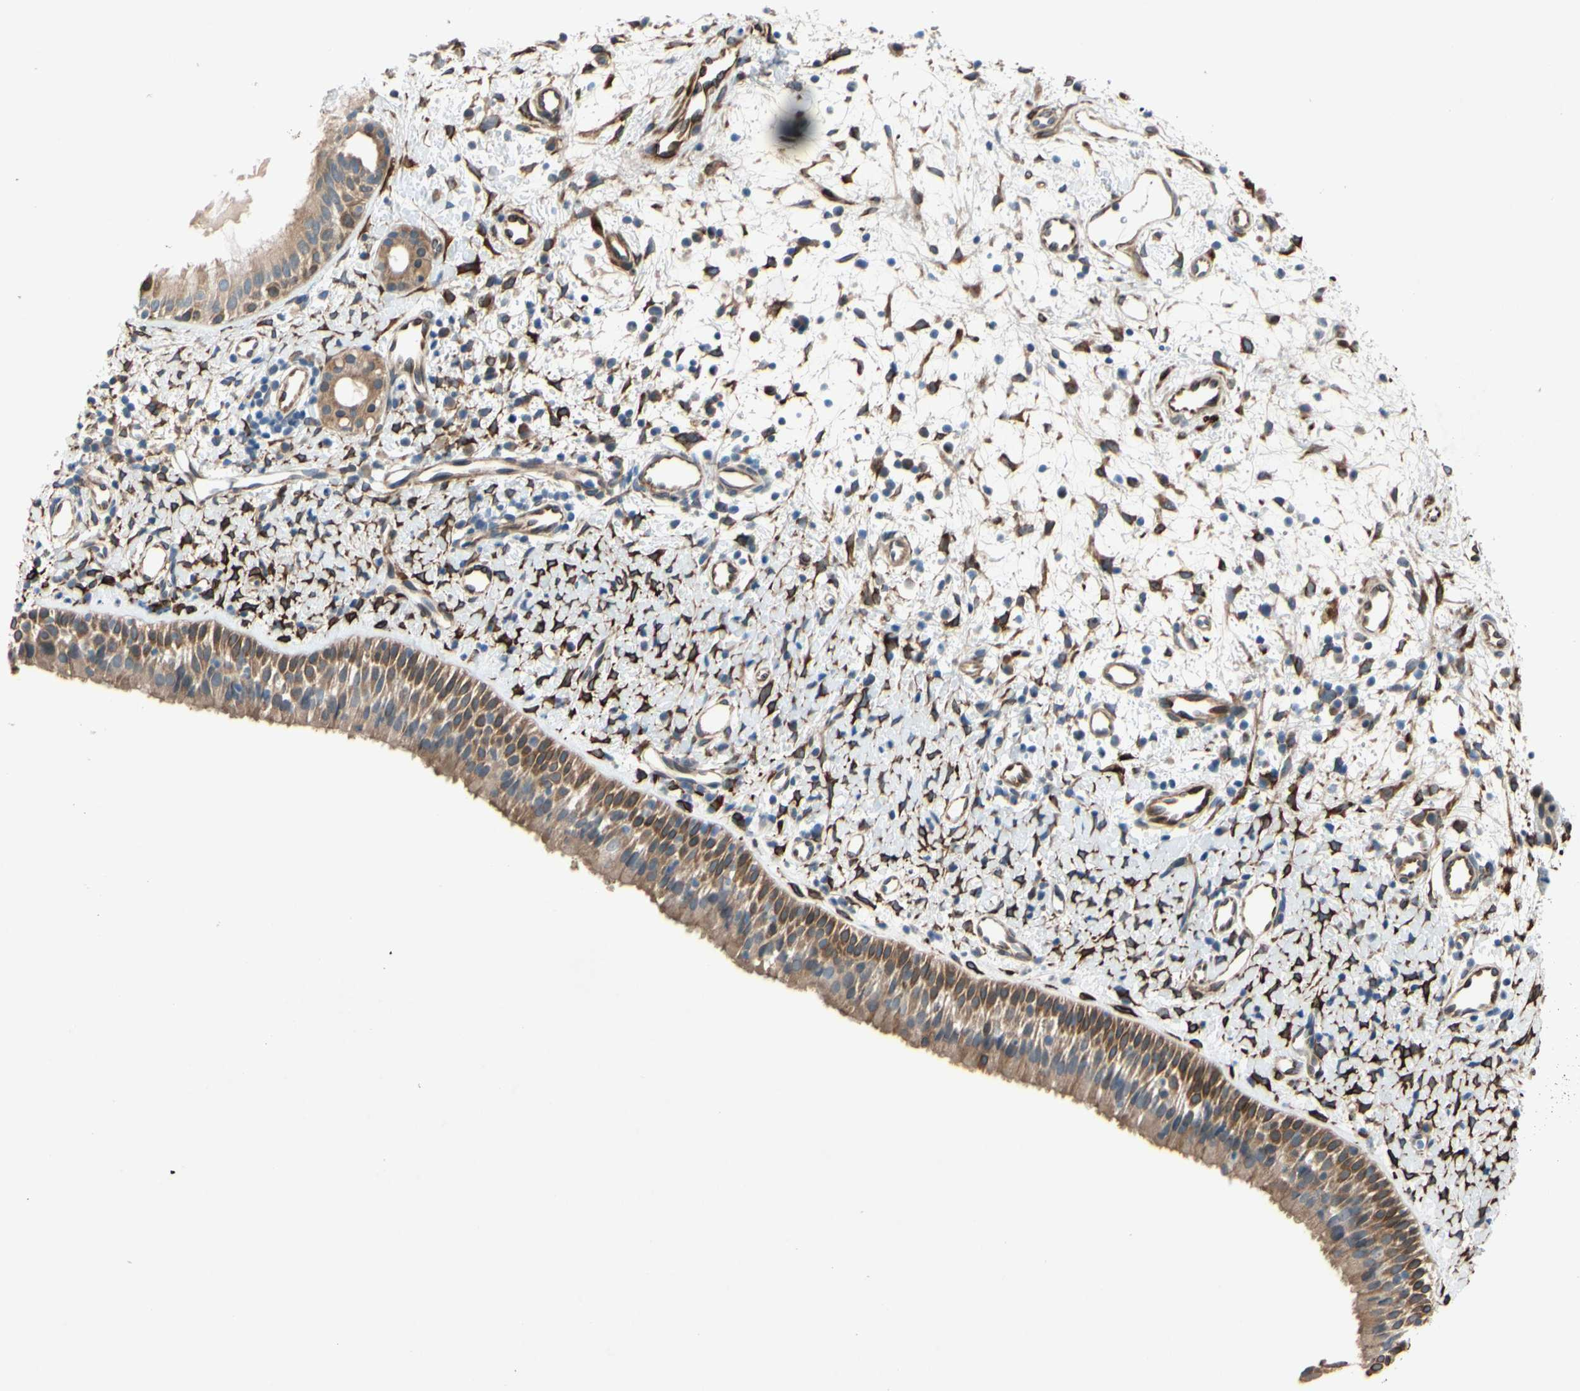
{"staining": {"intensity": "moderate", "quantity": ">75%", "location": "cytoplasmic/membranous"}, "tissue": "nasopharynx", "cell_type": "Respiratory epithelial cells", "image_type": "normal", "snomed": [{"axis": "morphology", "description": "Normal tissue, NOS"}, {"axis": "topography", "description": "Nasopharynx"}], "caption": "Immunohistochemistry (IHC) of unremarkable nasopharynx shows medium levels of moderate cytoplasmic/membranous expression in about >75% of respiratory epithelial cells.", "gene": "PRXL2A", "patient": {"sex": "male", "age": 22}}